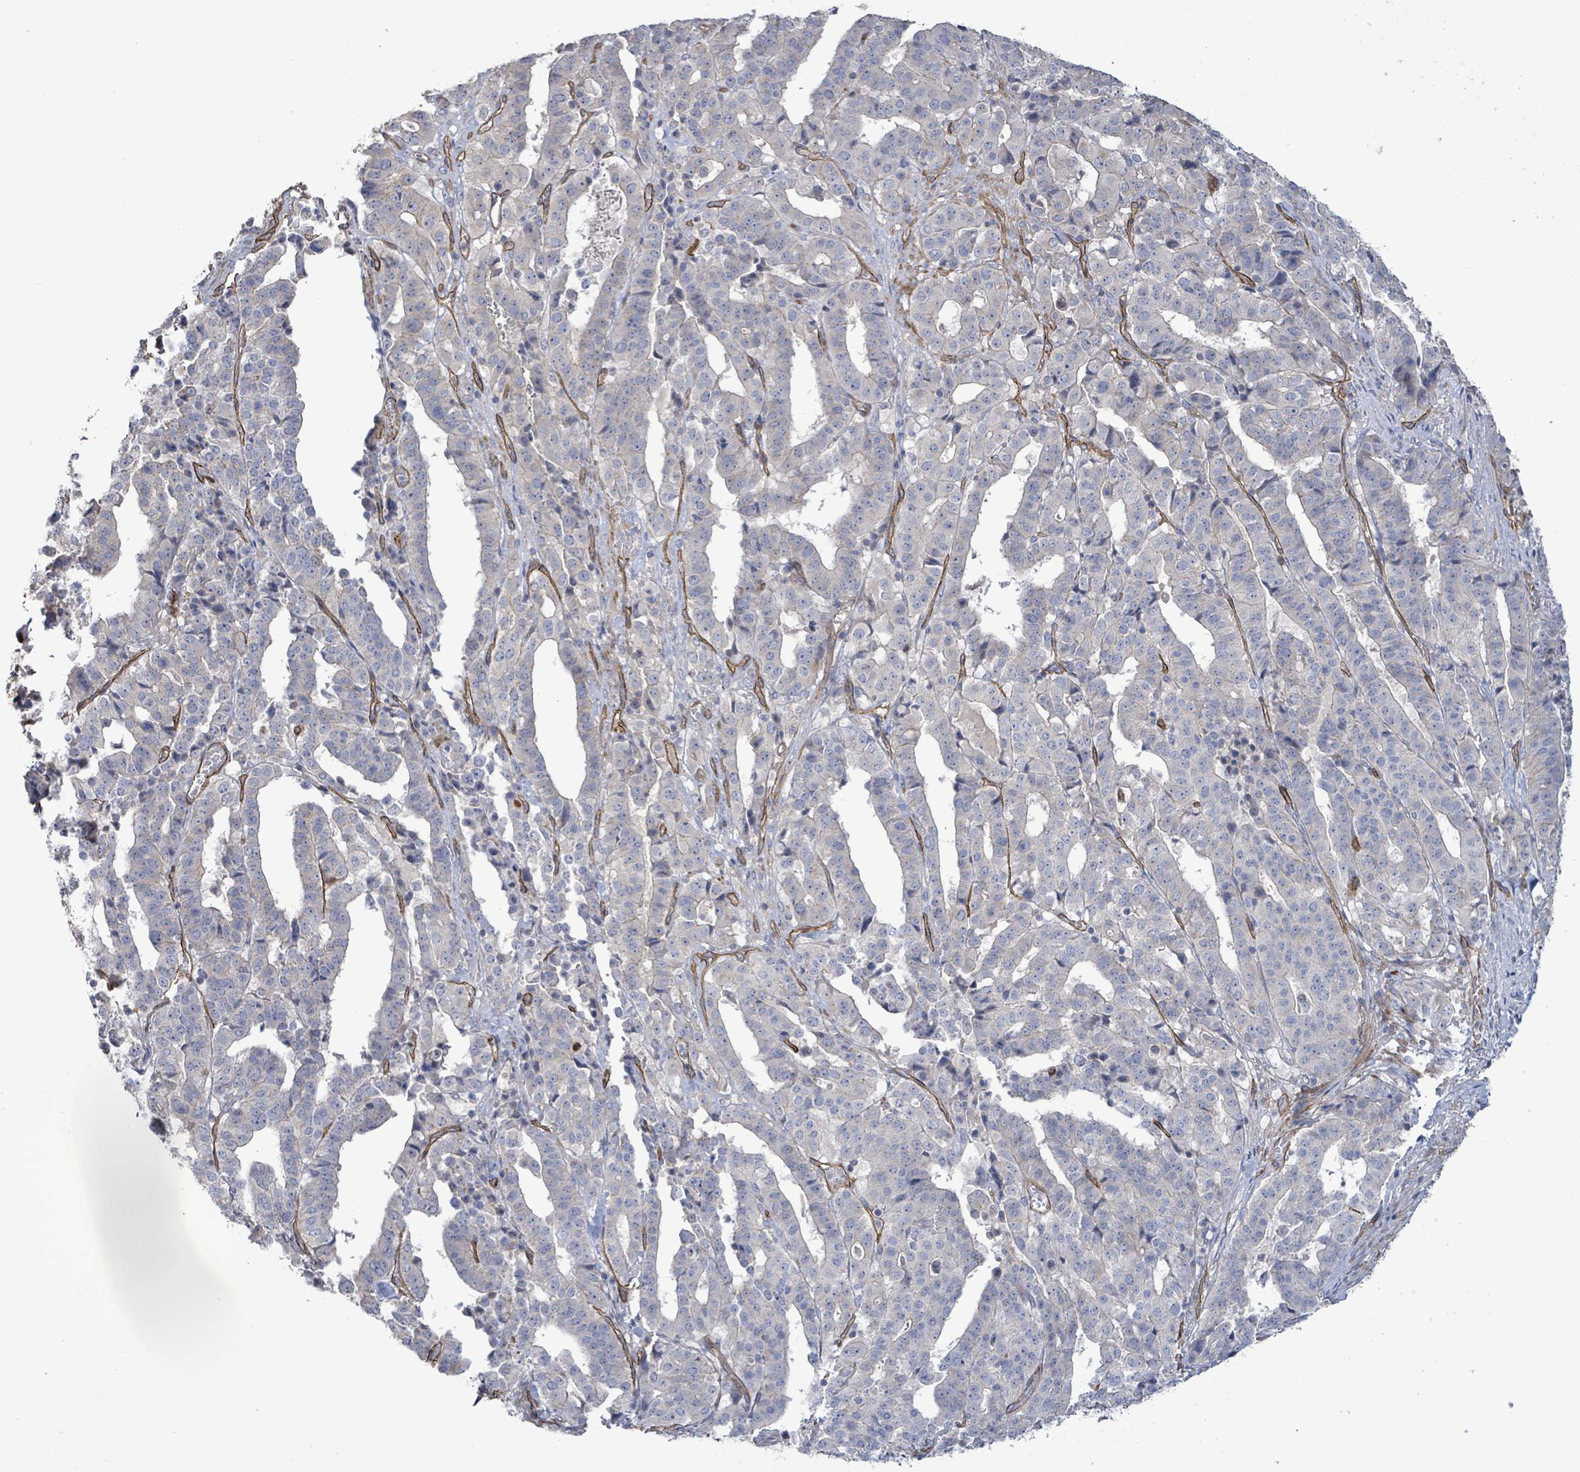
{"staining": {"intensity": "negative", "quantity": "none", "location": "none"}, "tissue": "stomach cancer", "cell_type": "Tumor cells", "image_type": "cancer", "snomed": [{"axis": "morphology", "description": "Adenocarcinoma, NOS"}, {"axis": "topography", "description": "Stomach"}], "caption": "A histopathology image of human stomach adenocarcinoma is negative for staining in tumor cells. (Brightfield microscopy of DAB (3,3'-diaminobenzidine) IHC at high magnification).", "gene": "KANK3", "patient": {"sex": "male", "age": 48}}